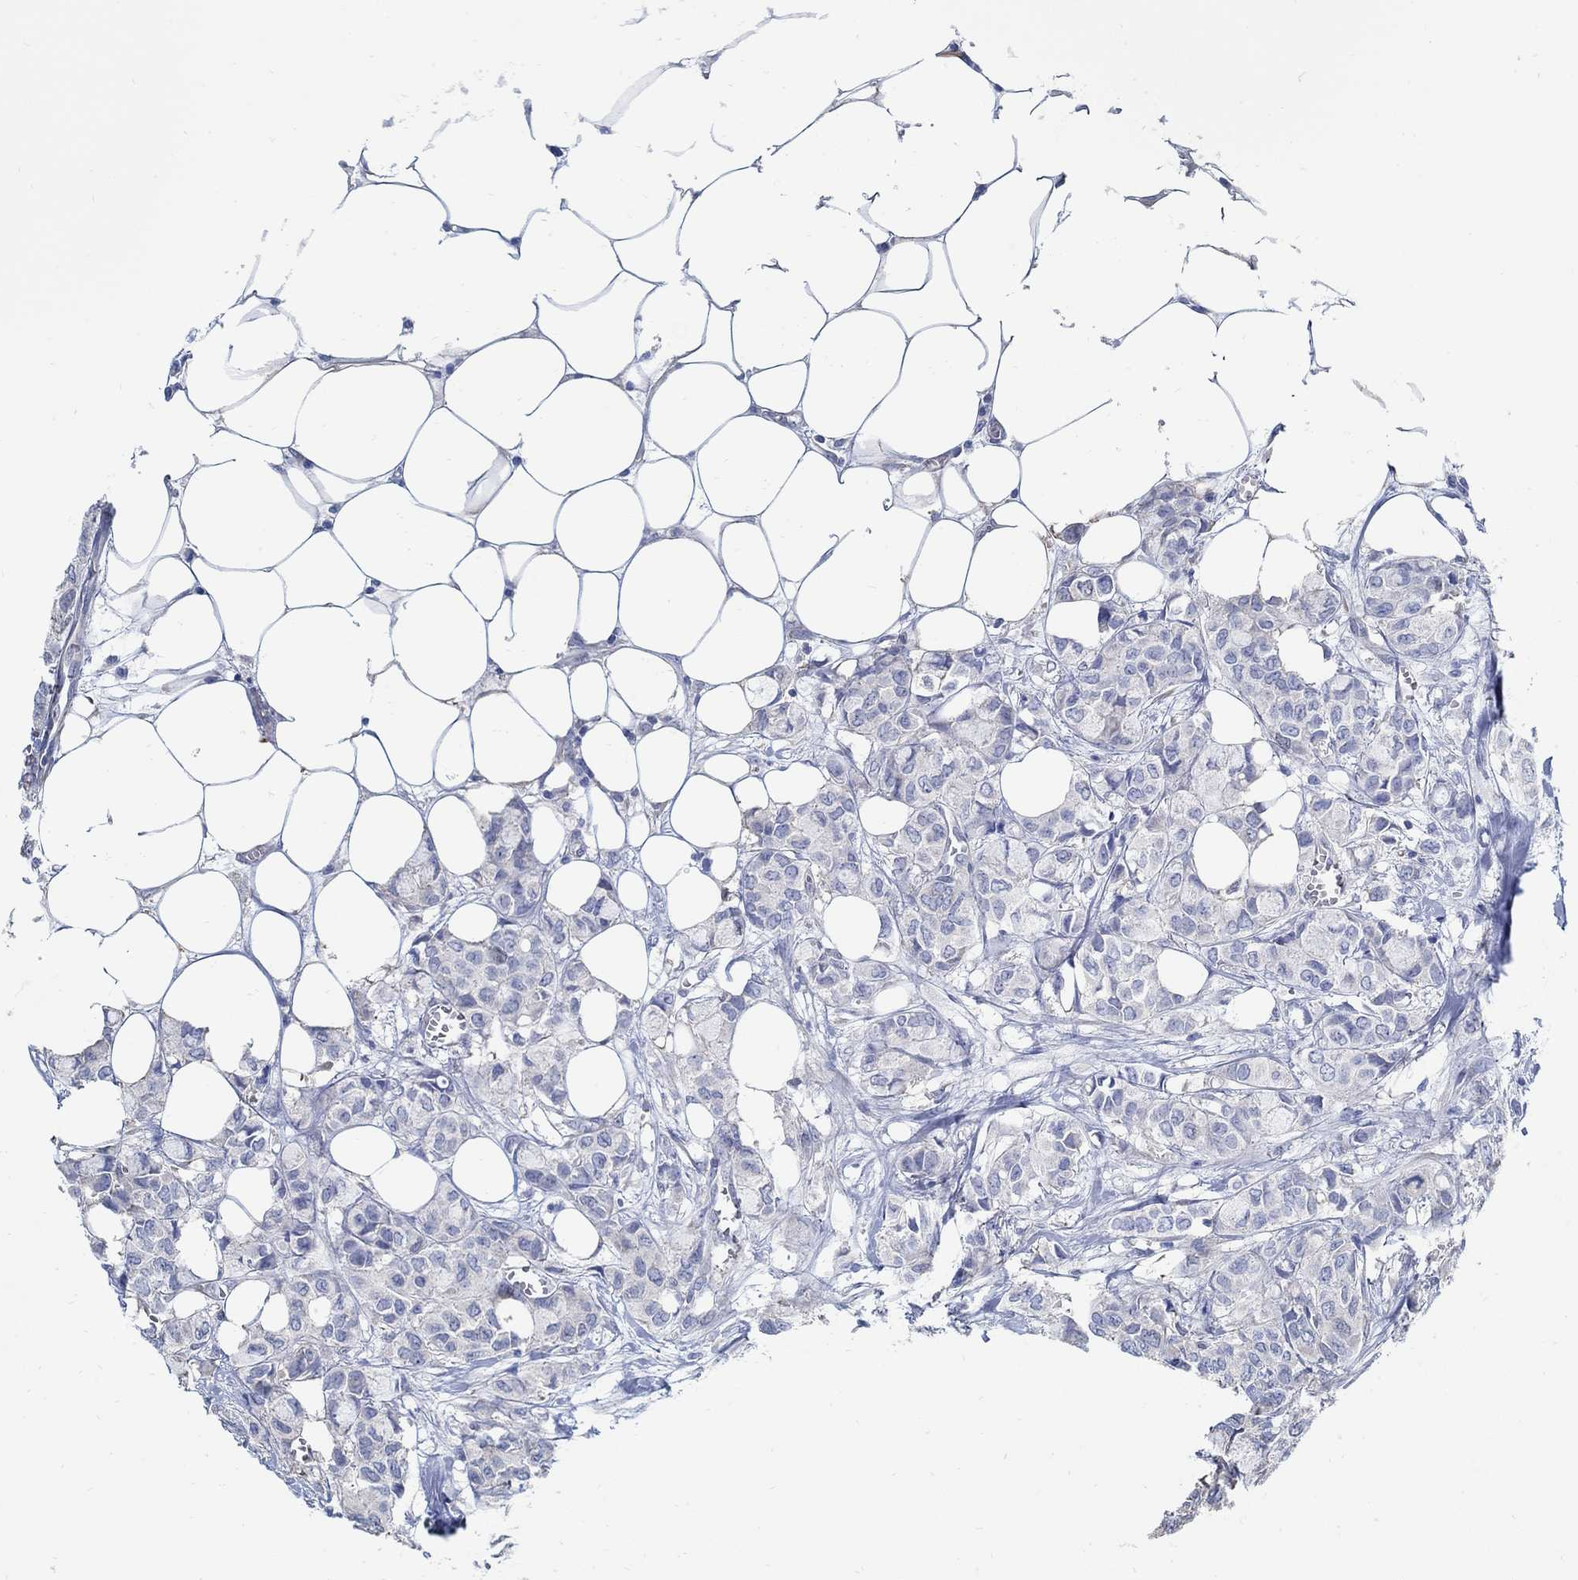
{"staining": {"intensity": "negative", "quantity": "none", "location": "none"}, "tissue": "breast cancer", "cell_type": "Tumor cells", "image_type": "cancer", "snomed": [{"axis": "morphology", "description": "Duct carcinoma"}, {"axis": "topography", "description": "Breast"}], "caption": "Immunohistochemistry photomicrograph of neoplastic tissue: breast cancer (infiltrating ductal carcinoma) stained with DAB (3,3'-diaminobenzidine) shows no significant protein positivity in tumor cells.", "gene": "C15orf39", "patient": {"sex": "female", "age": 85}}